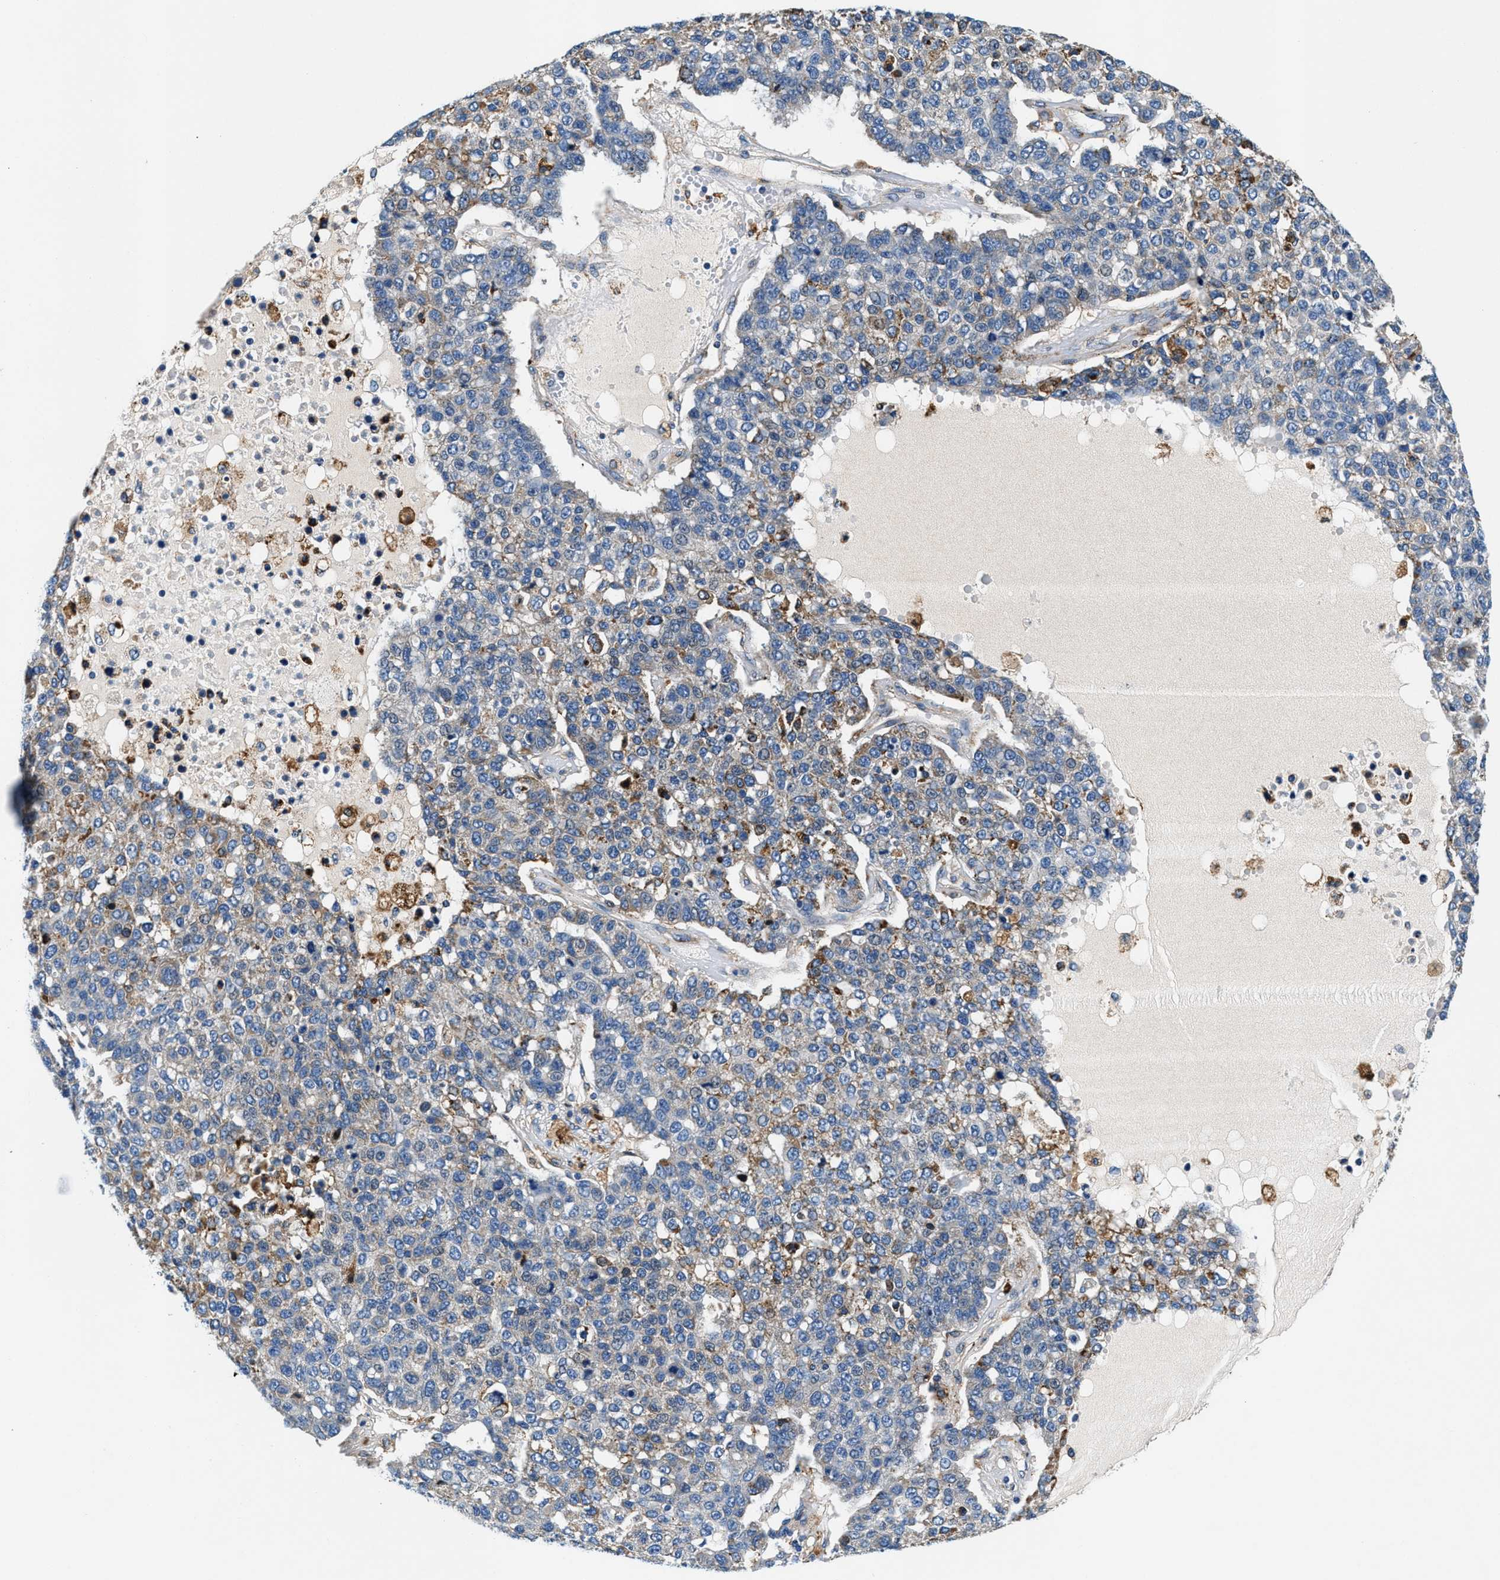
{"staining": {"intensity": "moderate", "quantity": "<25%", "location": "cytoplasmic/membranous"}, "tissue": "pancreatic cancer", "cell_type": "Tumor cells", "image_type": "cancer", "snomed": [{"axis": "morphology", "description": "Adenocarcinoma, NOS"}, {"axis": "topography", "description": "Pancreas"}], "caption": "Human pancreatic adenocarcinoma stained with a brown dye displays moderate cytoplasmic/membranous positive staining in approximately <25% of tumor cells.", "gene": "SLFN11", "patient": {"sex": "female", "age": 61}}